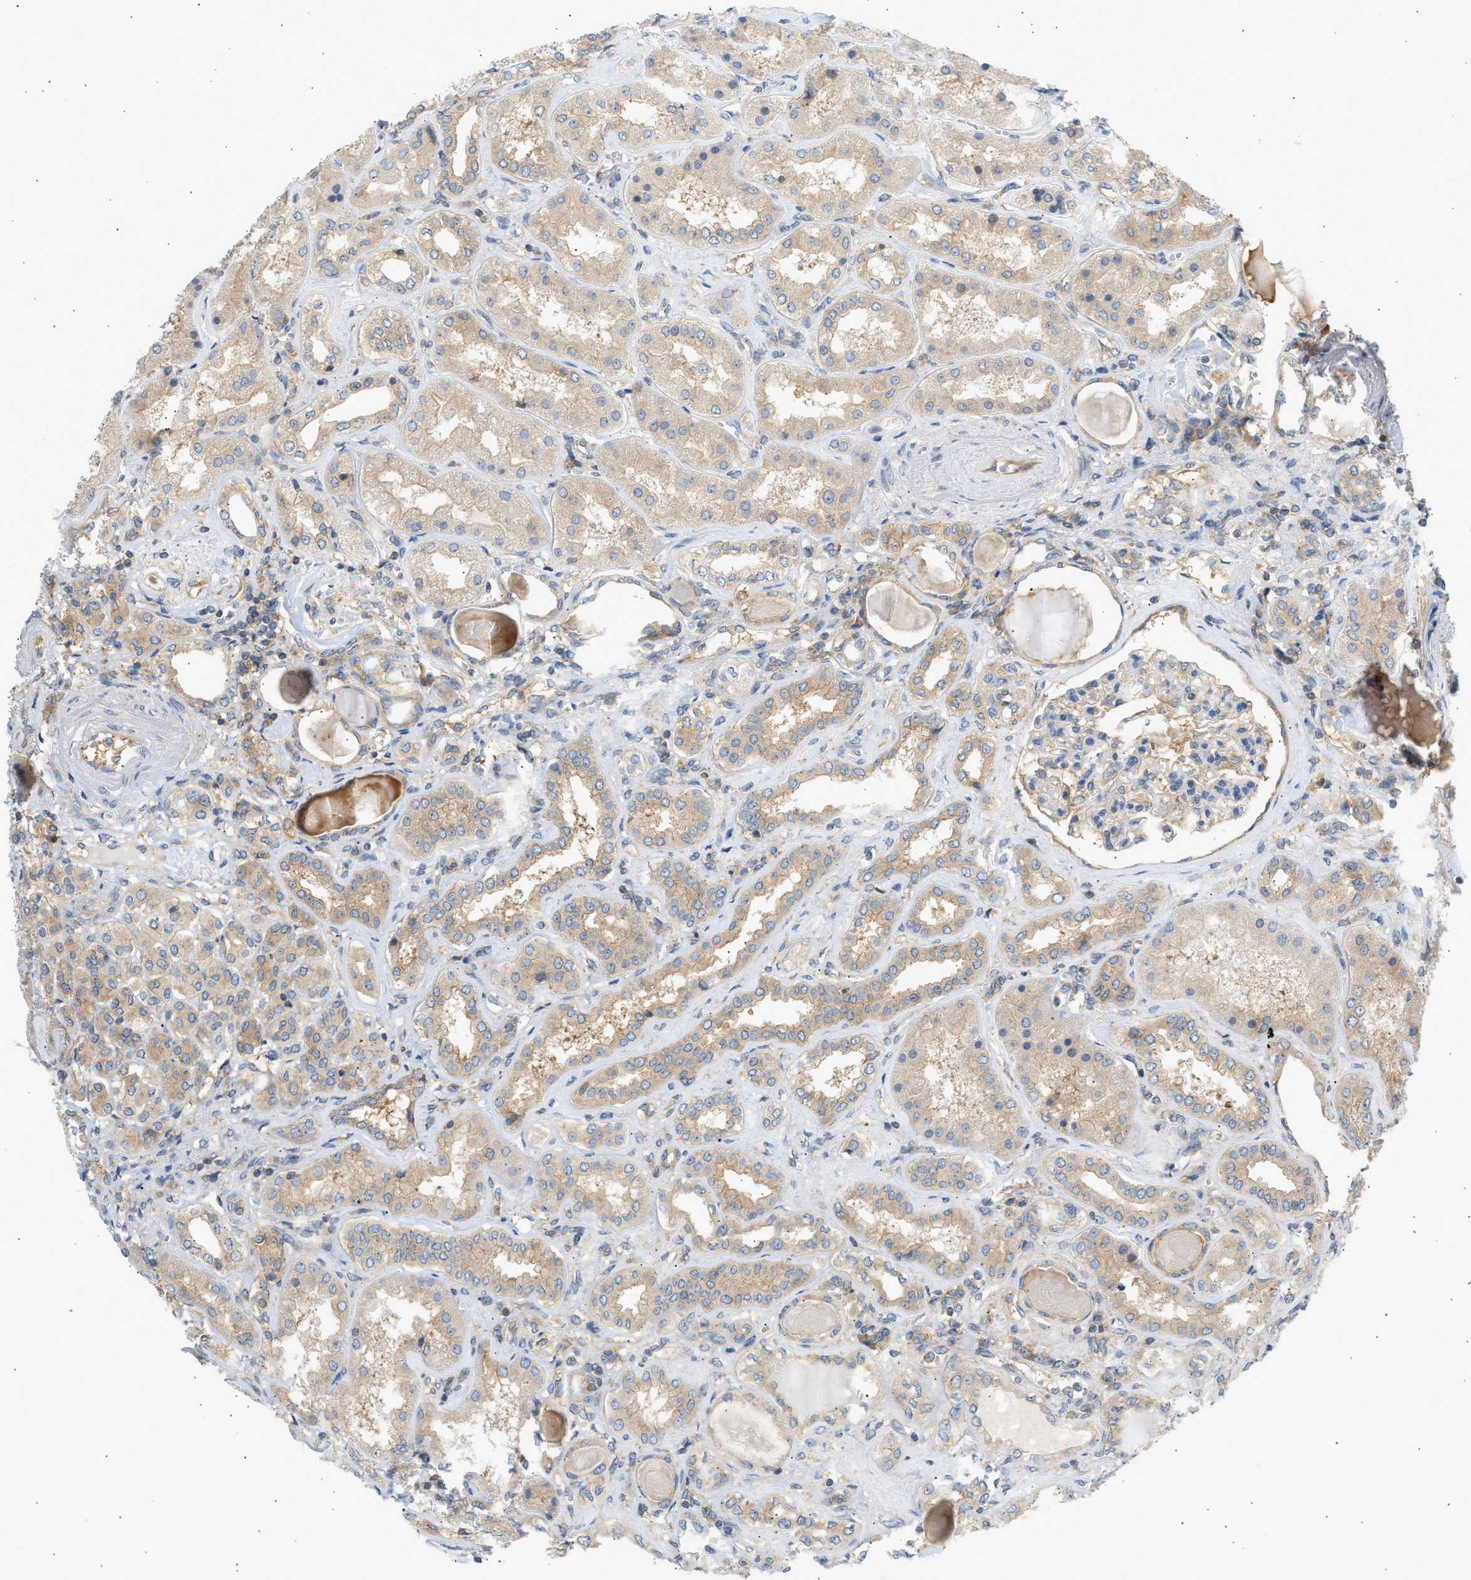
{"staining": {"intensity": "moderate", "quantity": "25%-75%", "location": "cytoplasmic/membranous"}, "tissue": "kidney", "cell_type": "Cells in glomeruli", "image_type": "normal", "snomed": [{"axis": "morphology", "description": "Normal tissue, NOS"}, {"axis": "topography", "description": "Kidney"}], "caption": "Immunohistochemistry photomicrograph of normal human kidney stained for a protein (brown), which reveals medium levels of moderate cytoplasmic/membranous expression in approximately 25%-75% of cells in glomeruli.", "gene": "PAFAH1B1", "patient": {"sex": "female", "age": 56}}